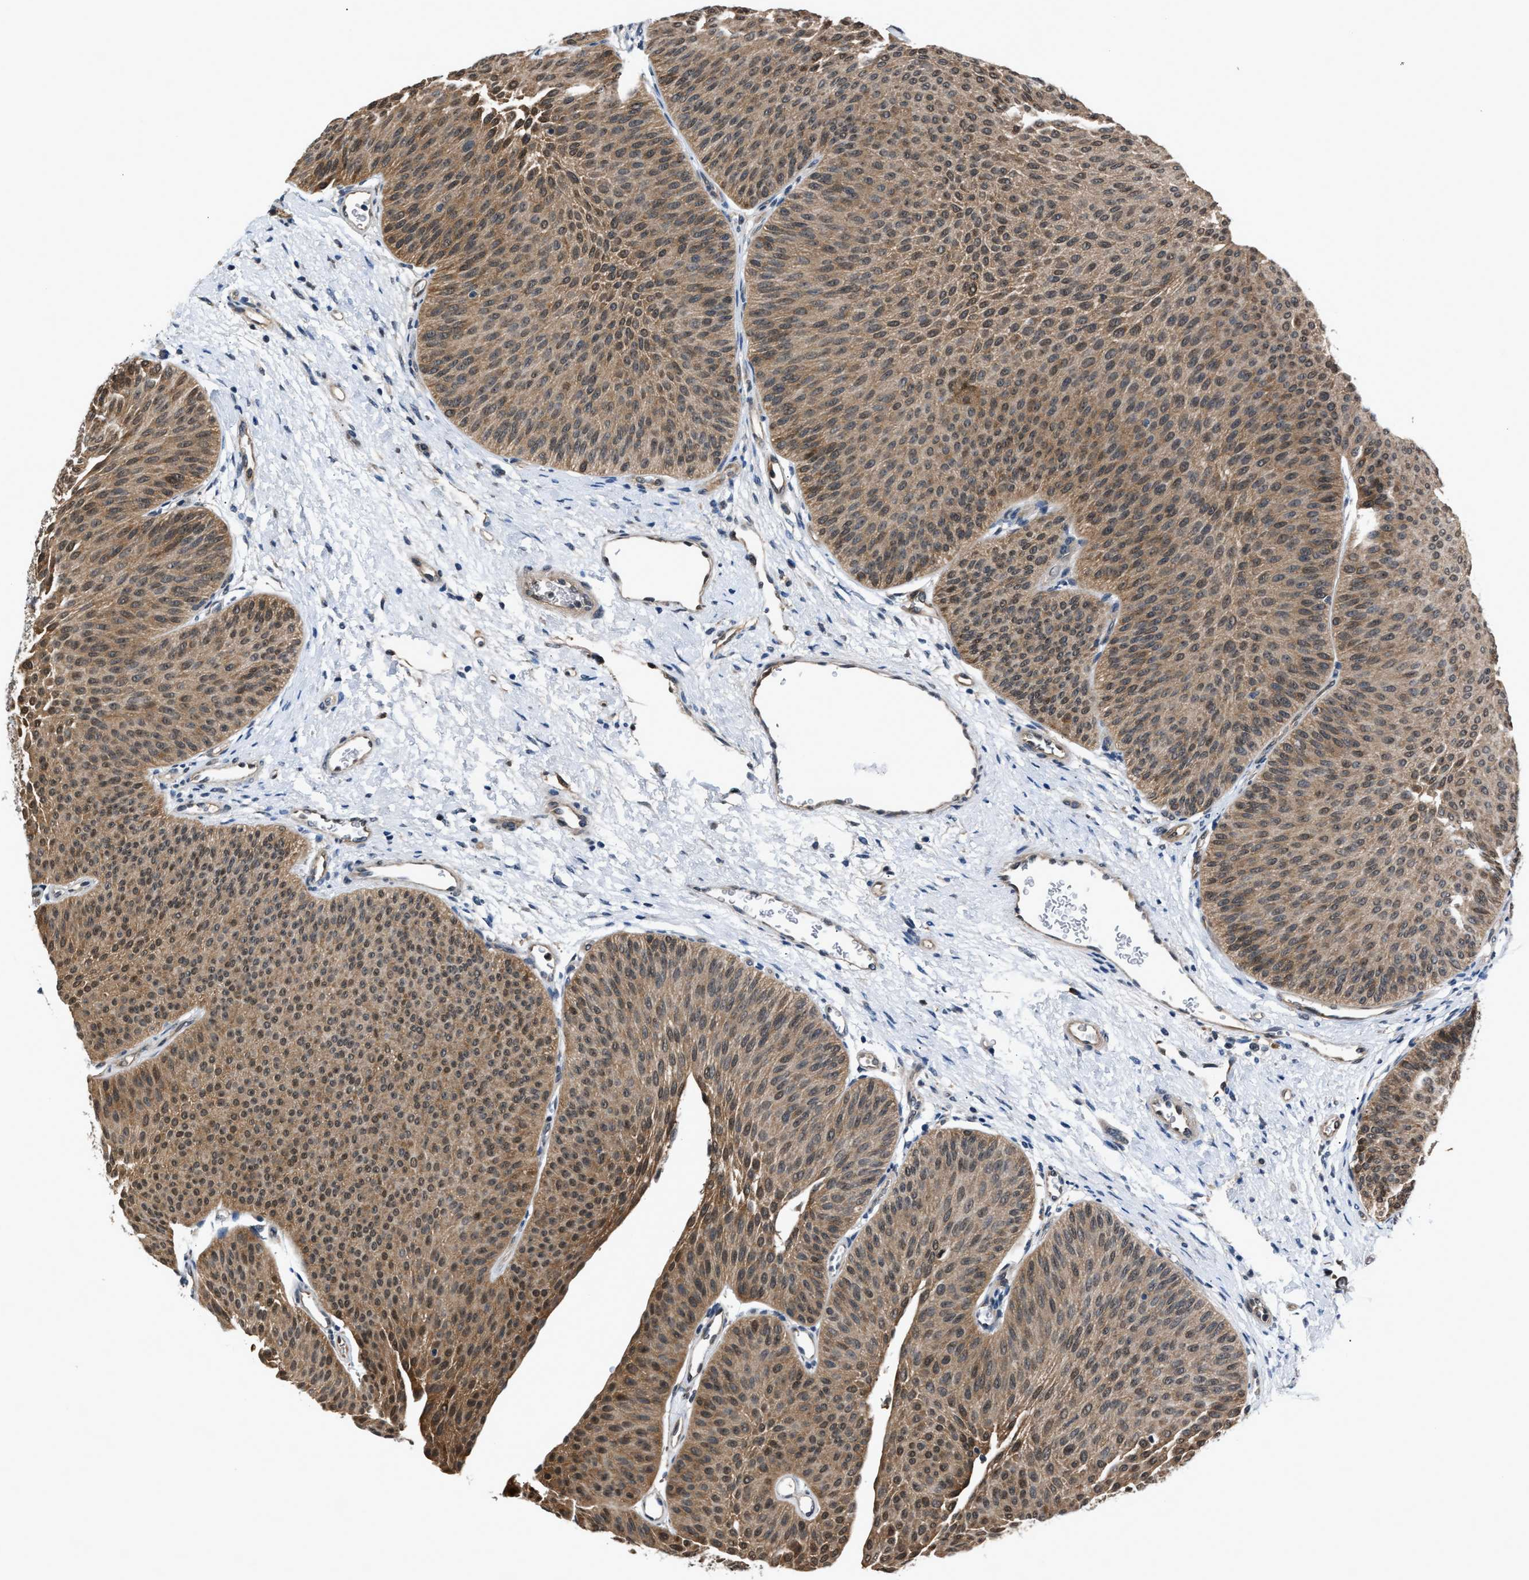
{"staining": {"intensity": "moderate", "quantity": ">75%", "location": "cytoplasmic/membranous,nuclear"}, "tissue": "urothelial cancer", "cell_type": "Tumor cells", "image_type": "cancer", "snomed": [{"axis": "morphology", "description": "Urothelial carcinoma, Low grade"}, {"axis": "topography", "description": "Urinary bladder"}], "caption": "There is medium levels of moderate cytoplasmic/membranous and nuclear positivity in tumor cells of low-grade urothelial carcinoma, as demonstrated by immunohistochemical staining (brown color).", "gene": "TP53I3", "patient": {"sex": "female", "age": 60}}